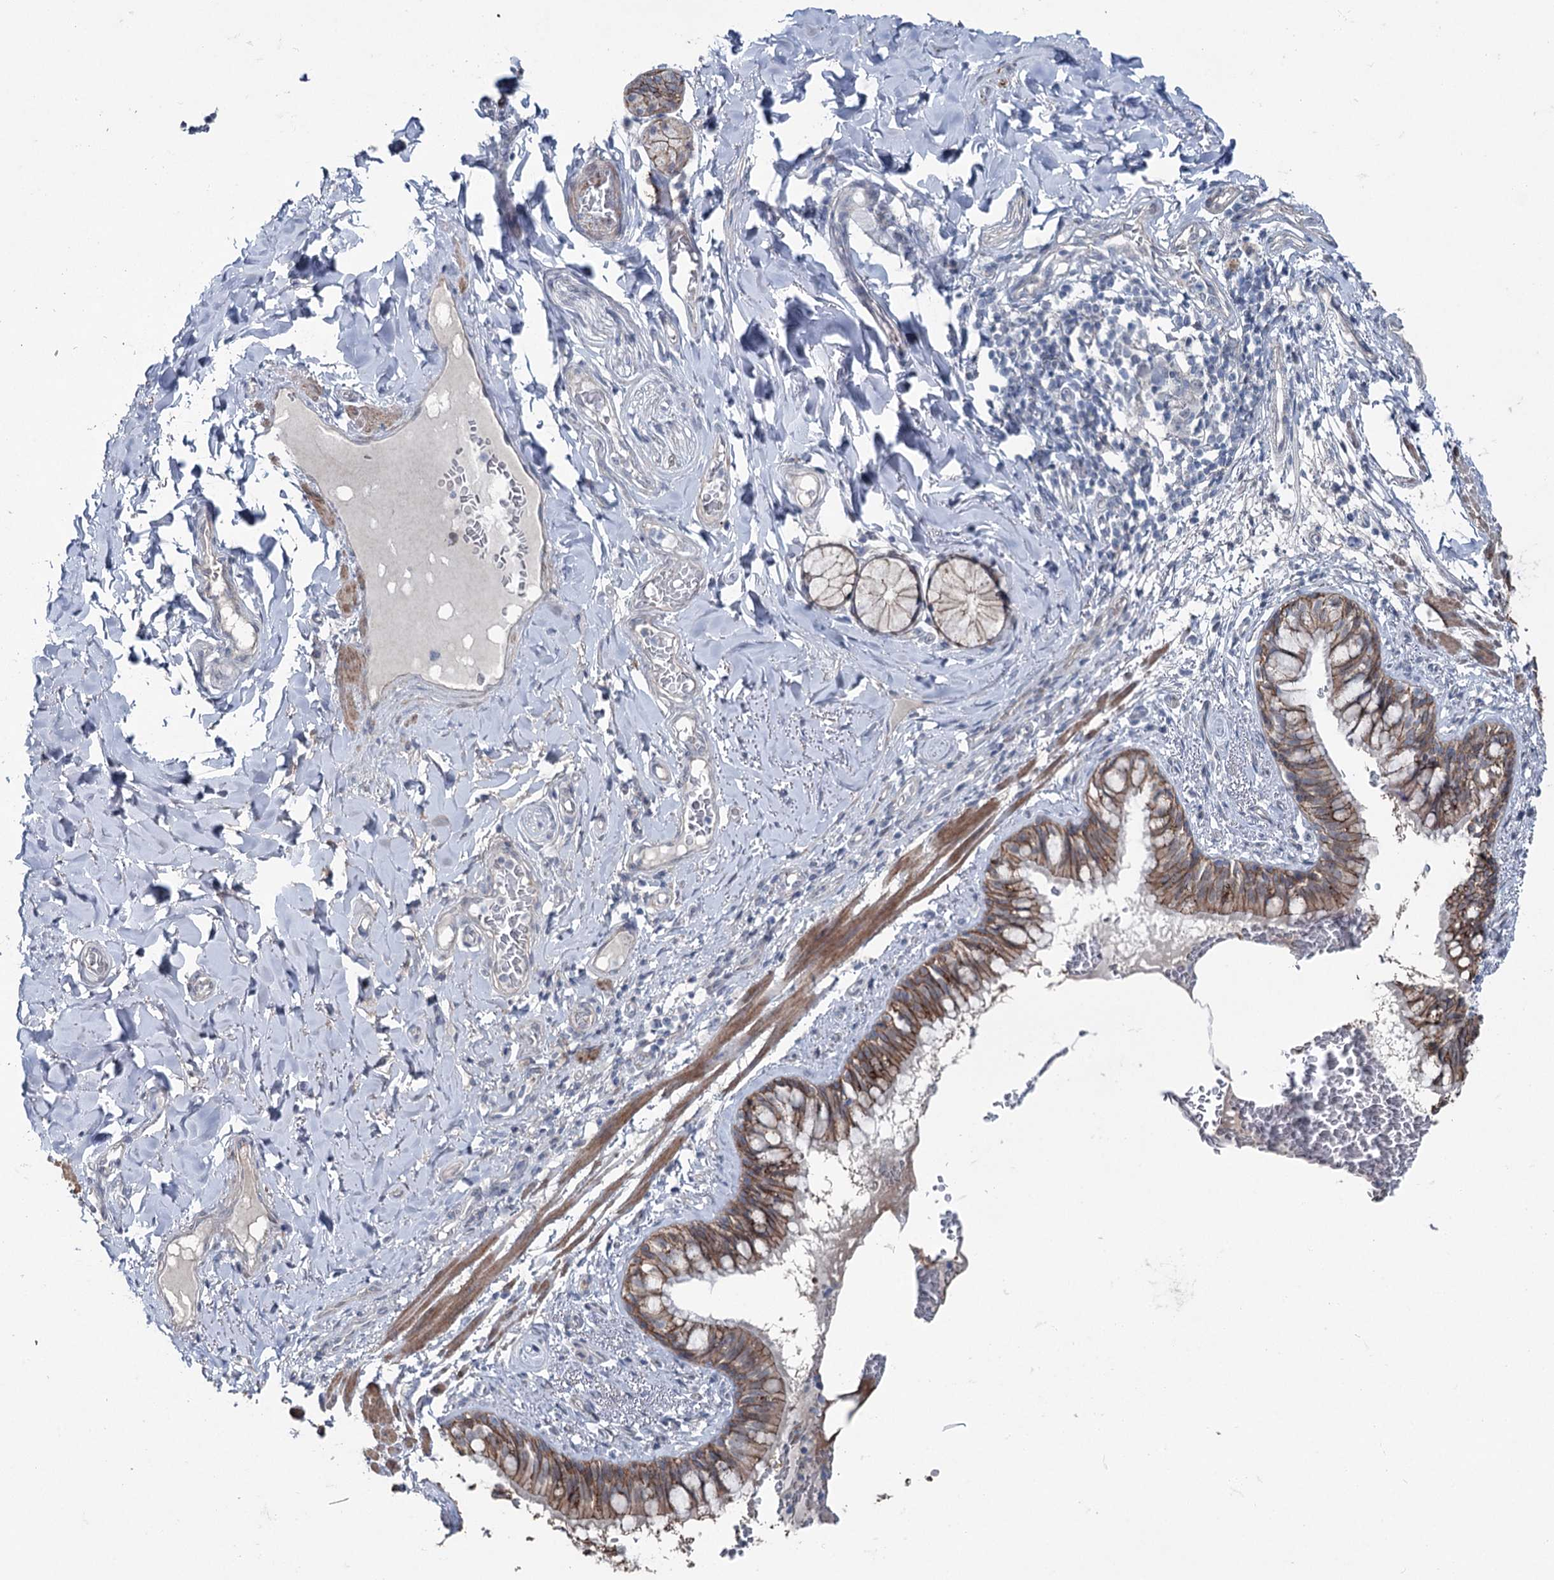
{"staining": {"intensity": "moderate", "quantity": ">75%", "location": "cytoplasmic/membranous"}, "tissue": "bronchus", "cell_type": "Respiratory epithelial cells", "image_type": "normal", "snomed": [{"axis": "morphology", "description": "Normal tissue, NOS"}, {"axis": "topography", "description": "Cartilage tissue"}, {"axis": "topography", "description": "Bronchus"}], "caption": "Bronchus was stained to show a protein in brown. There is medium levels of moderate cytoplasmic/membranous positivity in approximately >75% of respiratory epithelial cells.", "gene": "FAM120B", "patient": {"sex": "female", "age": 36}}